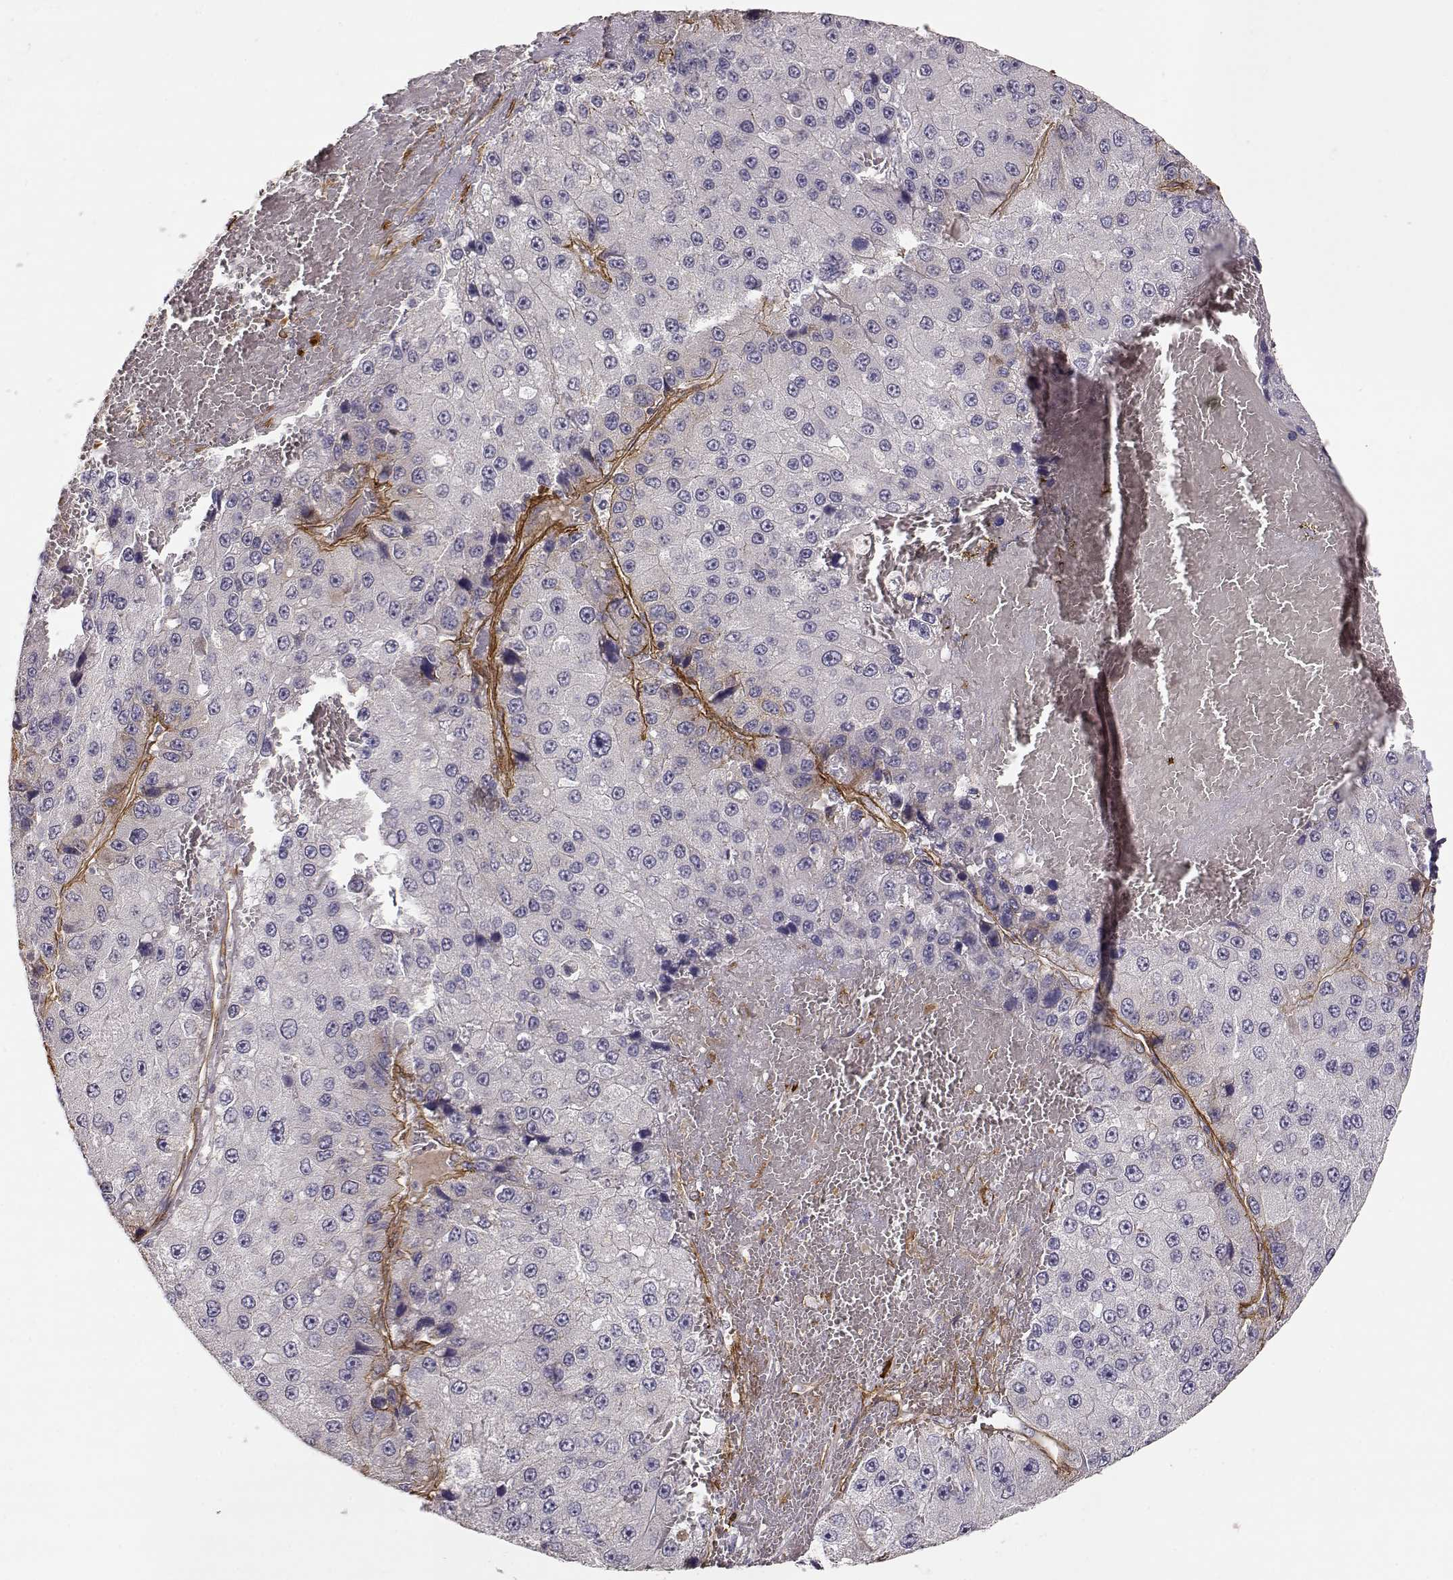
{"staining": {"intensity": "negative", "quantity": "none", "location": "none"}, "tissue": "liver cancer", "cell_type": "Tumor cells", "image_type": "cancer", "snomed": [{"axis": "morphology", "description": "Carcinoma, Hepatocellular, NOS"}, {"axis": "topography", "description": "Liver"}], "caption": "This micrograph is of hepatocellular carcinoma (liver) stained with IHC to label a protein in brown with the nuclei are counter-stained blue. There is no staining in tumor cells.", "gene": "LAMC1", "patient": {"sex": "female", "age": 73}}